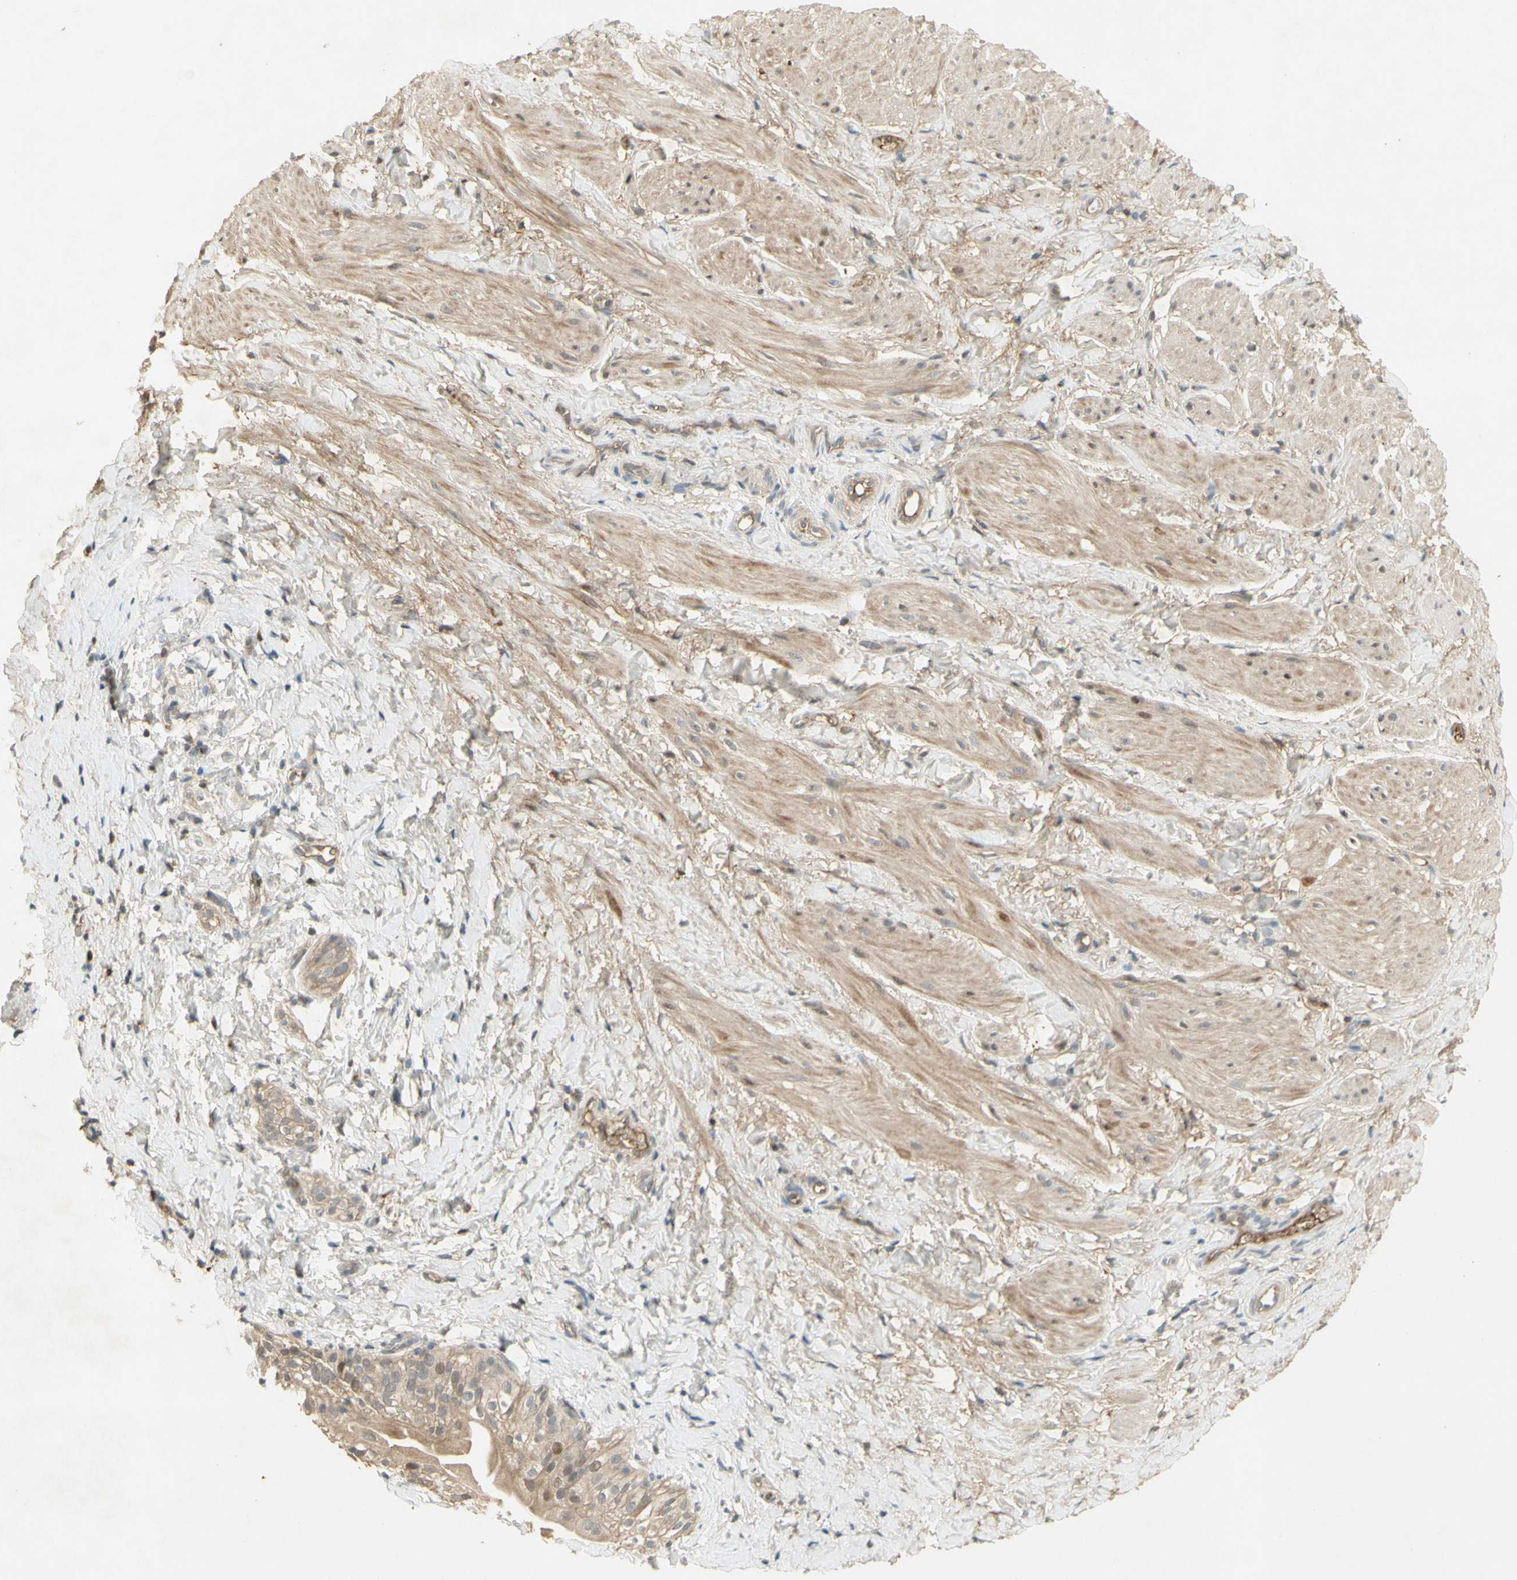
{"staining": {"intensity": "weak", "quantity": ">75%", "location": "cytoplasmic/membranous"}, "tissue": "smooth muscle", "cell_type": "Smooth muscle cells", "image_type": "normal", "snomed": [{"axis": "morphology", "description": "Normal tissue, NOS"}, {"axis": "topography", "description": "Smooth muscle"}], "caption": "A micrograph of smooth muscle stained for a protein displays weak cytoplasmic/membranous brown staining in smooth muscle cells.", "gene": "NRG4", "patient": {"sex": "male", "age": 16}}